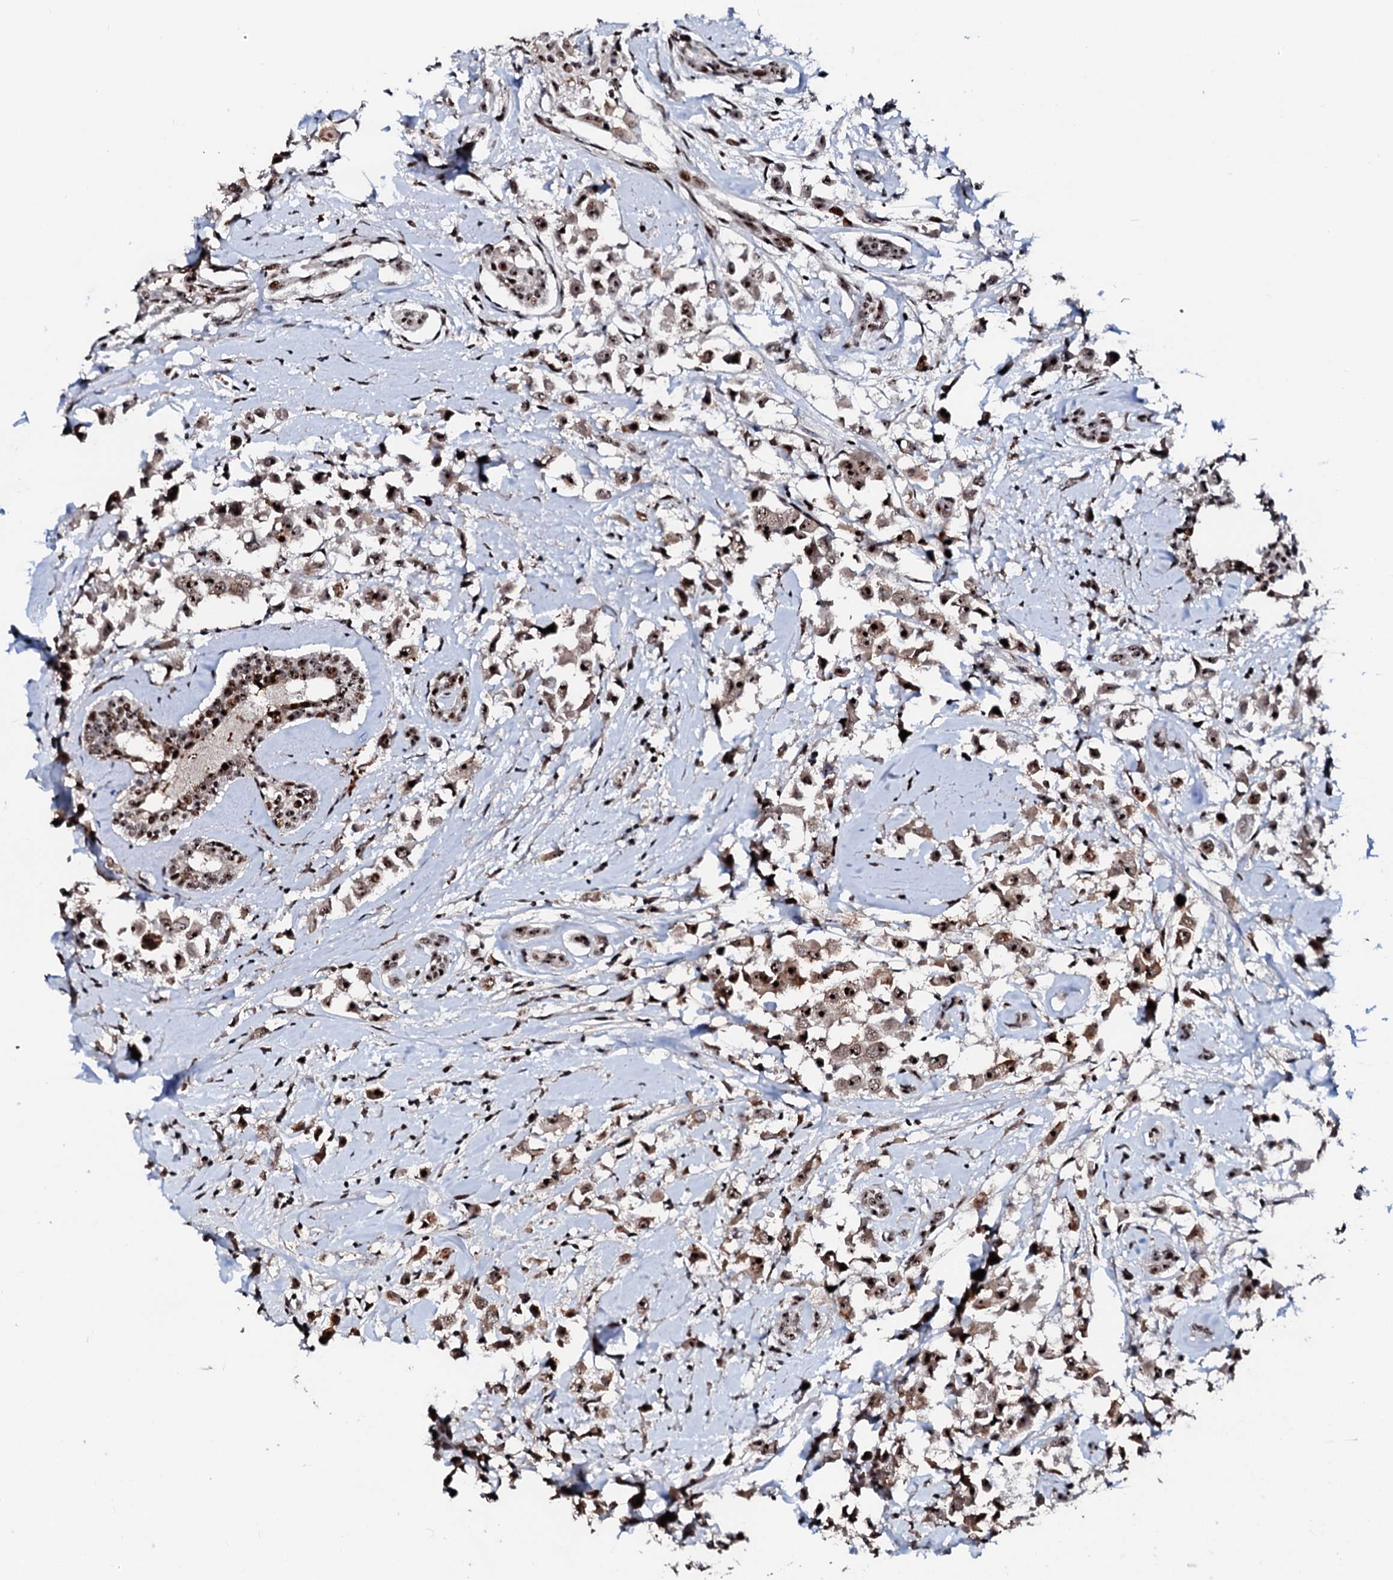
{"staining": {"intensity": "moderate", "quantity": ">75%", "location": "nuclear"}, "tissue": "breast cancer", "cell_type": "Tumor cells", "image_type": "cancer", "snomed": [{"axis": "morphology", "description": "Duct carcinoma"}, {"axis": "topography", "description": "Breast"}], "caption": "Immunohistochemistry (IHC) (DAB) staining of intraductal carcinoma (breast) reveals moderate nuclear protein expression in approximately >75% of tumor cells. (Stains: DAB in brown, nuclei in blue, Microscopy: brightfield microscopy at high magnification).", "gene": "NEUROG3", "patient": {"sex": "female", "age": 87}}